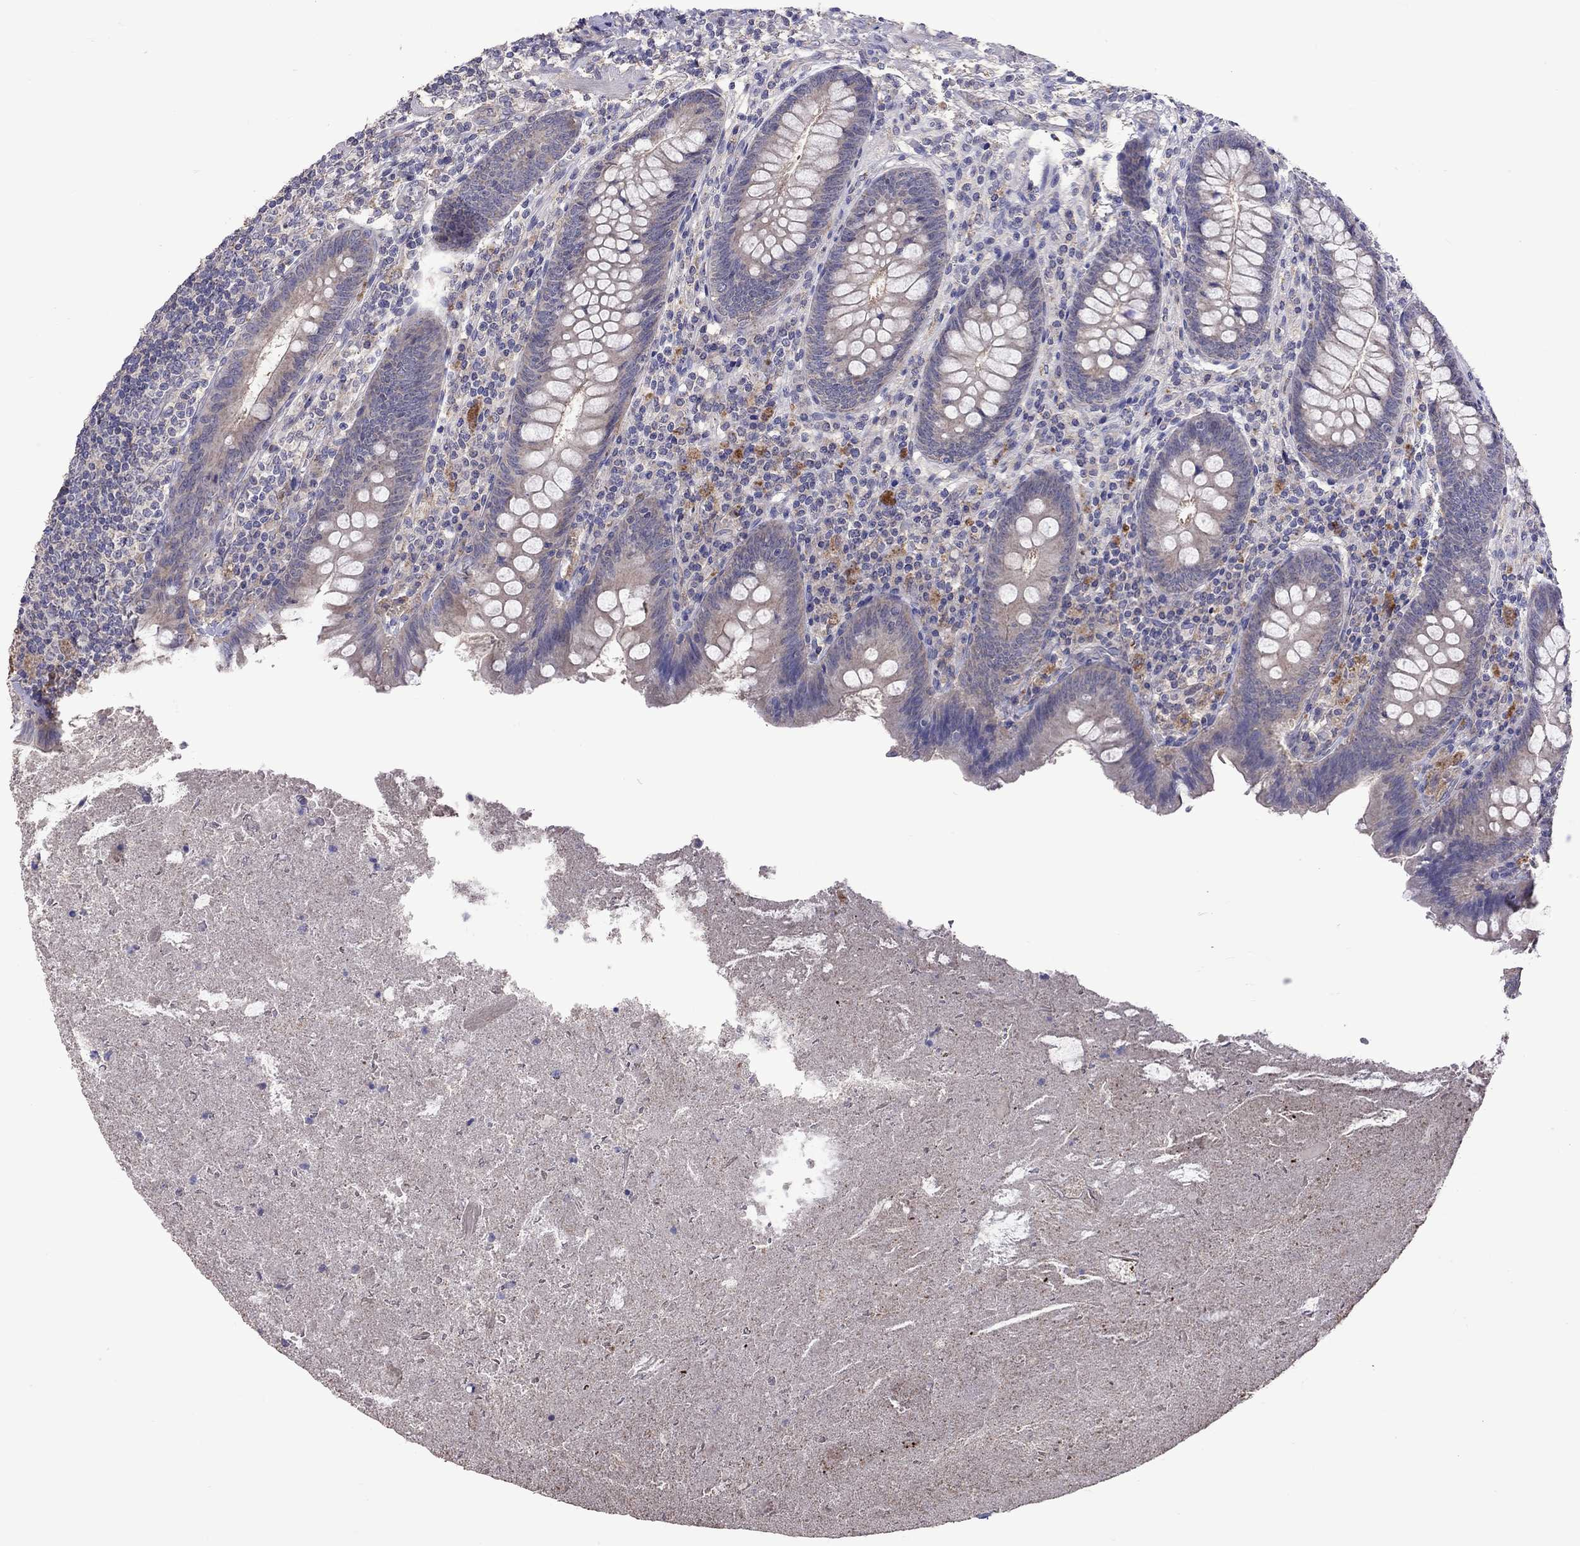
{"staining": {"intensity": "negative", "quantity": "none", "location": "none"}, "tissue": "appendix", "cell_type": "Glandular cells", "image_type": "normal", "snomed": [{"axis": "morphology", "description": "Normal tissue, NOS"}, {"axis": "topography", "description": "Appendix"}], "caption": "High power microscopy photomicrograph of an immunohistochemistry micrograph of benign appendix, revealing no significant expression in glandular cells. (Stains: DAB IHC with hematoxylin counter stain, Microscopy: brightfield microscopy at high magnification).", "gene": "RTP5", "patient": {"sex": "male", "age": 47}}